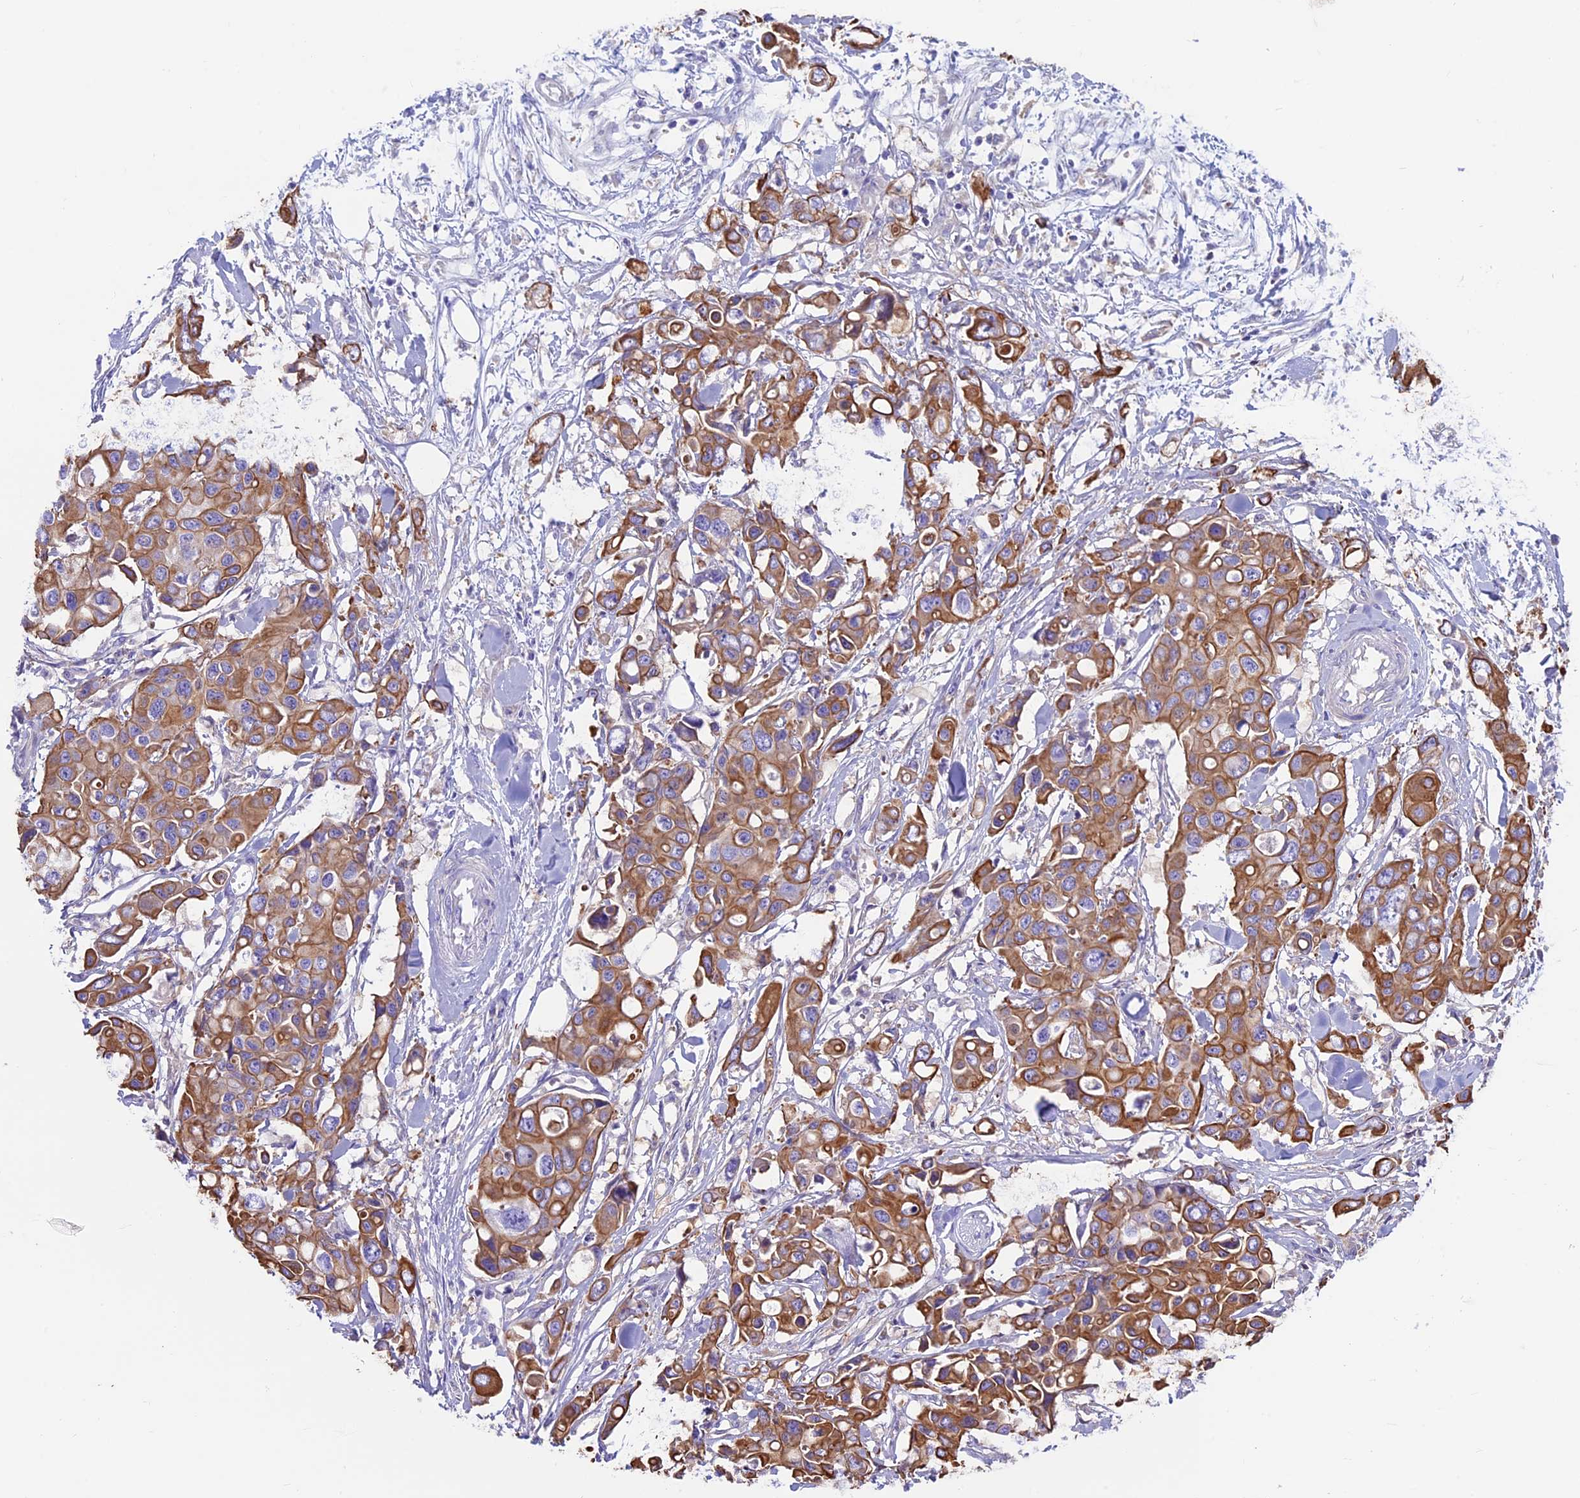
{"staining": {"intensity": "moderate", "quantity": ">75%", "location": "cytoplasmic/membranous"}, "tissue": "colorectal cancer", "cell_type": "Tumor cells", "image_type": "cancer", "snomed": [{"axis": "morphology", "description": "Adenocarcinoma, NOS"}, {"axis": "topography", "description": "Colon"}], "caption": "High-magnification brightfield microscopy of colorectal cancer (adenocarcinoma) stained with DAB (3,3'-diaminobenzidine) (brown) and counterstained with hematoxylin (blue). tumor cells exhibit moderate cytoplasmic/membranous expression is present in about>75% of cells. (brown staining indicates protein expression, while blue staining denotes nuclei).", "gene": "CDAN1", "patient": {"sex": "male", "age": 77}}